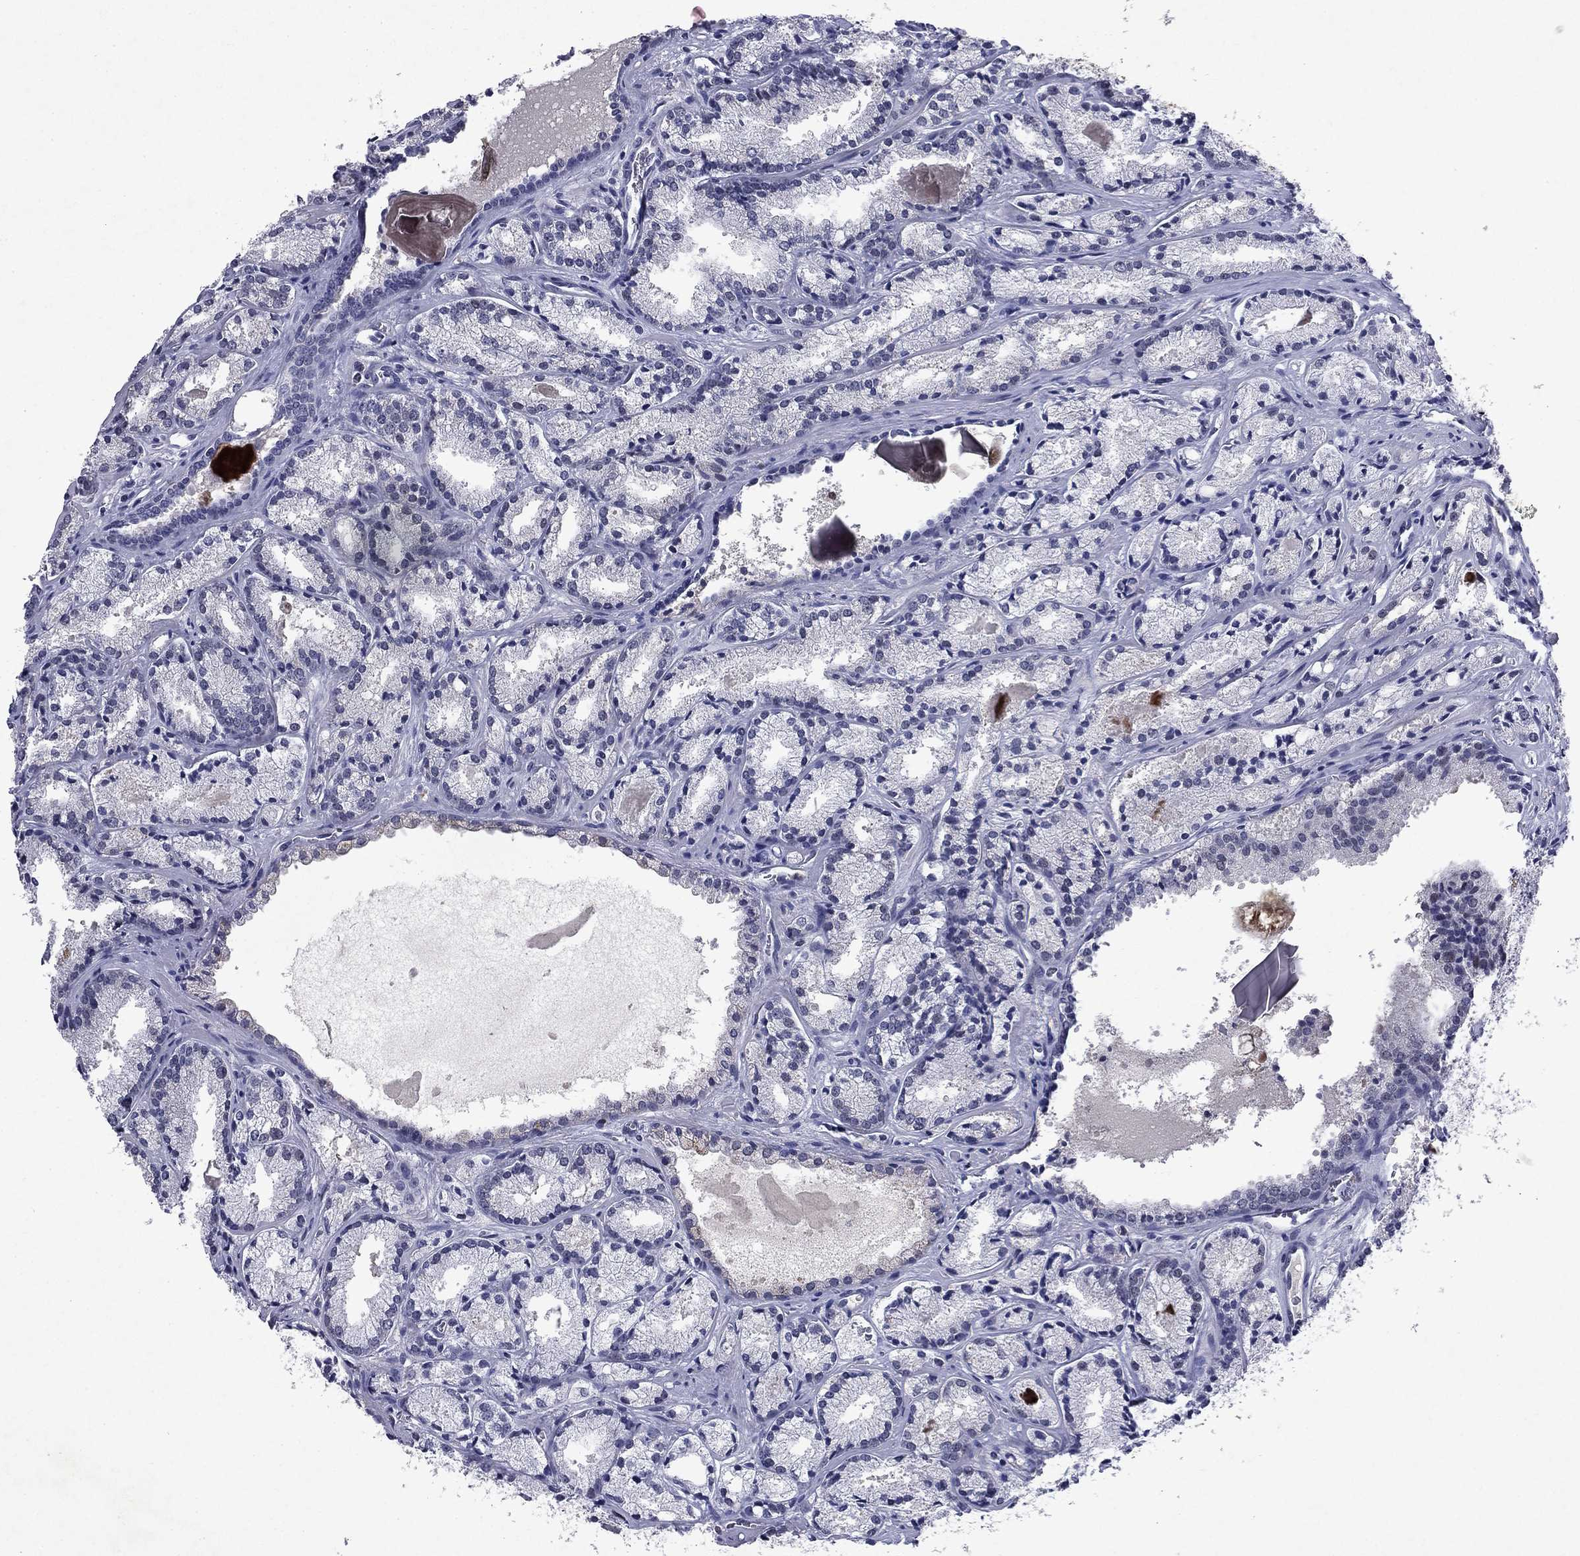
{"staining": {"intensity": "negative", "quantity": "none", "location": "none"}, "tissue": "prostate cancer", "cell_type": "Tumor cells", "image_type": "cancer", "snomed": [{"axis": "morphology", "description": "Adenocarcinoma, NOS"}, {"axis": "morphology", "description": "Adenocarcinoma, High grade"}, {"axis": "topography", "description": "Prostate"}], "caption": "The IHC photomicrograph has no significant positivity in tumor cells of prostate cancer (adenocarcinoma) tissue.", "gene": "ECM1", "patient": {"sex": "male", "age": 70}}